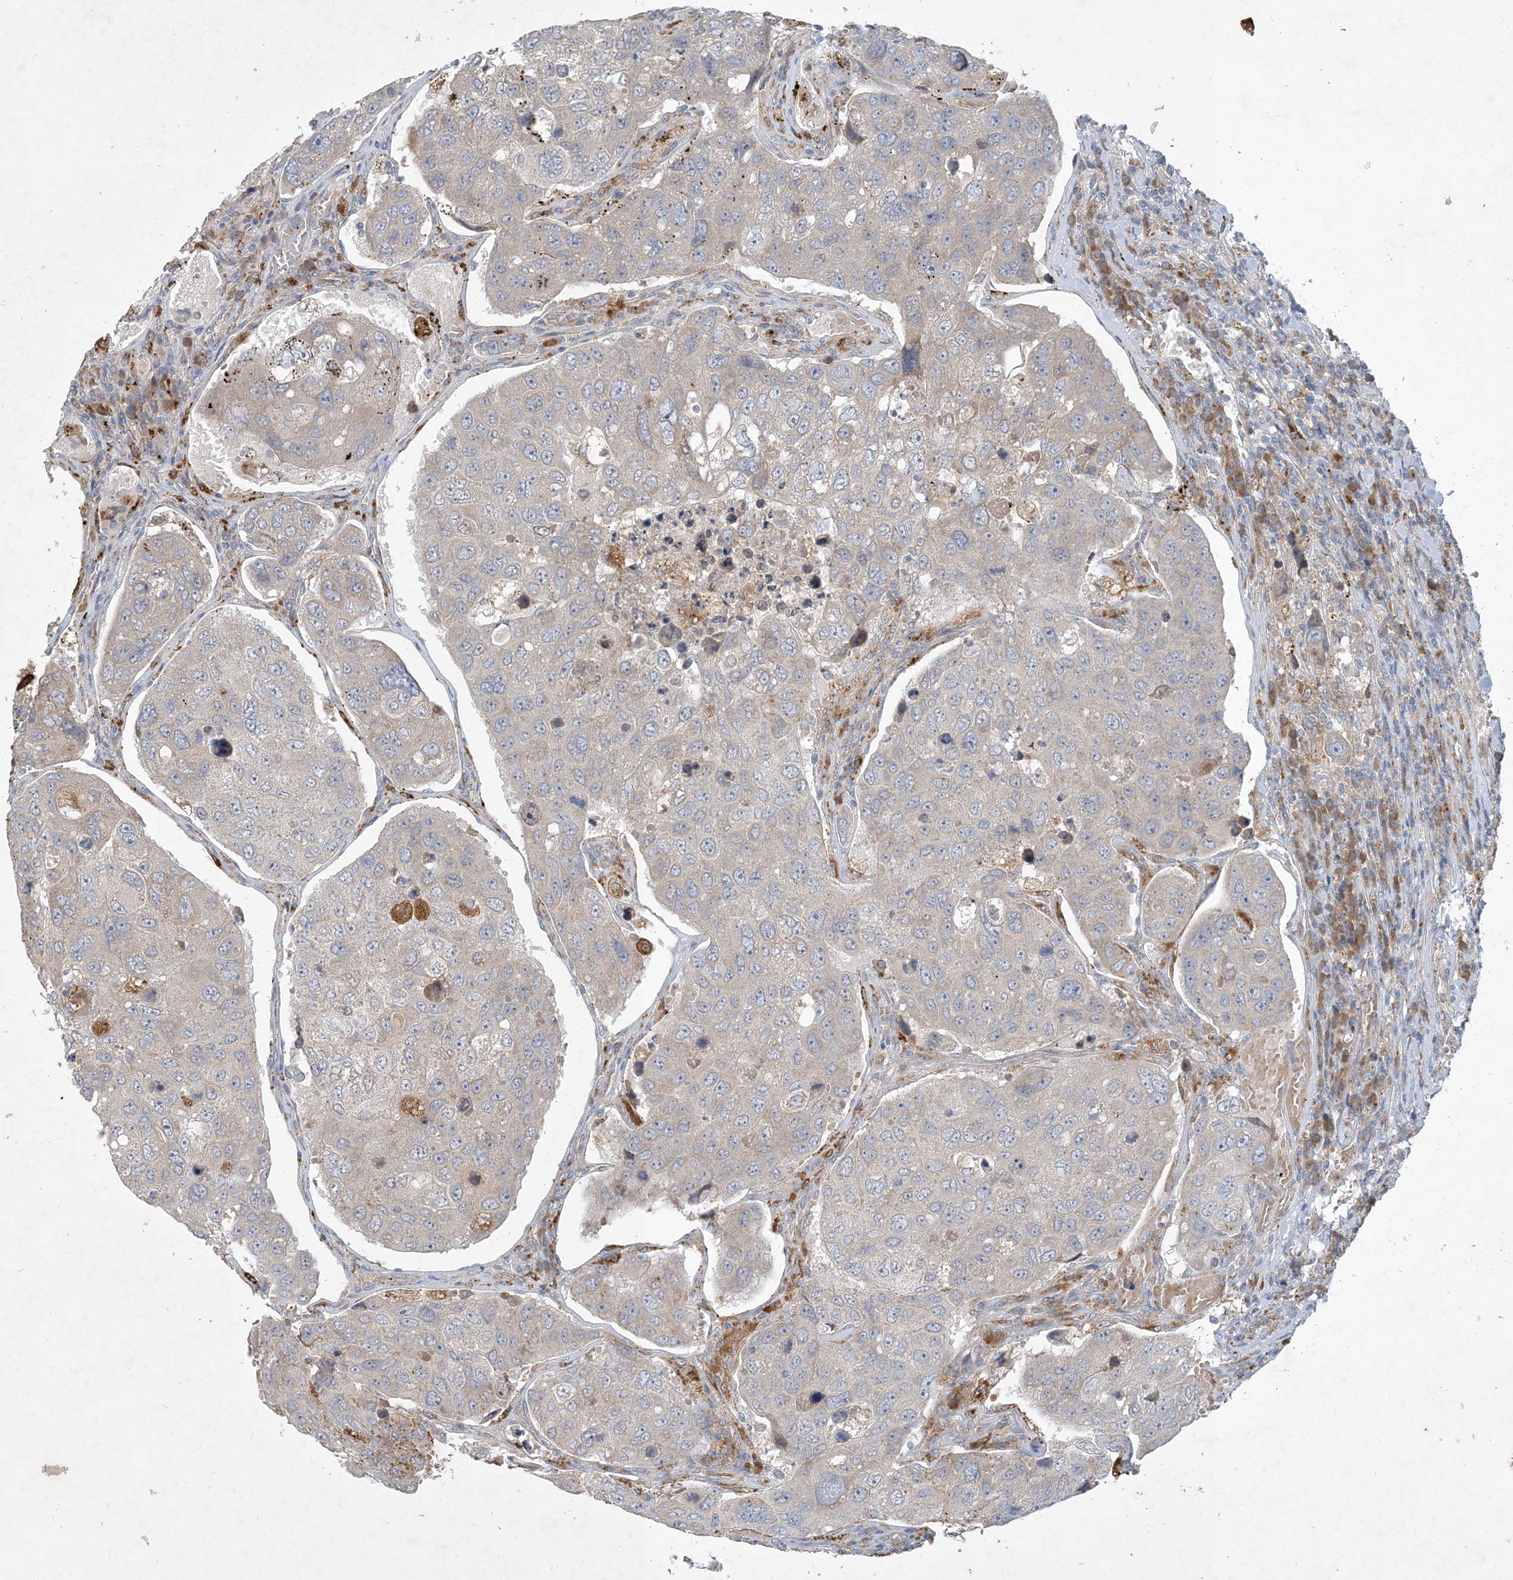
{"staining": {"intensity": "moderate", "quantity": "<25%", "location": "cytoplasmic/membranous"}, "tissue": "urothelial cancer", "cell_type": "Tumor cells", "image_type": "cancer", "snomed": [{"axis": "morphology", "description": "Urothelial carcinoma, High grade"}, {"axis": "topography", "description": "Lymph node"}, {"axis": "topography", "description": "Urinary bladder"}], "caption": "Brown immunohistochemical staining in human urothelial carcinoma (high-grade) displays moderate cytoplasmic/membranous expression in about <25% of tumor cells.", "gene": "MRPS18A", "patient": {"sex": "male", "age": 51}}